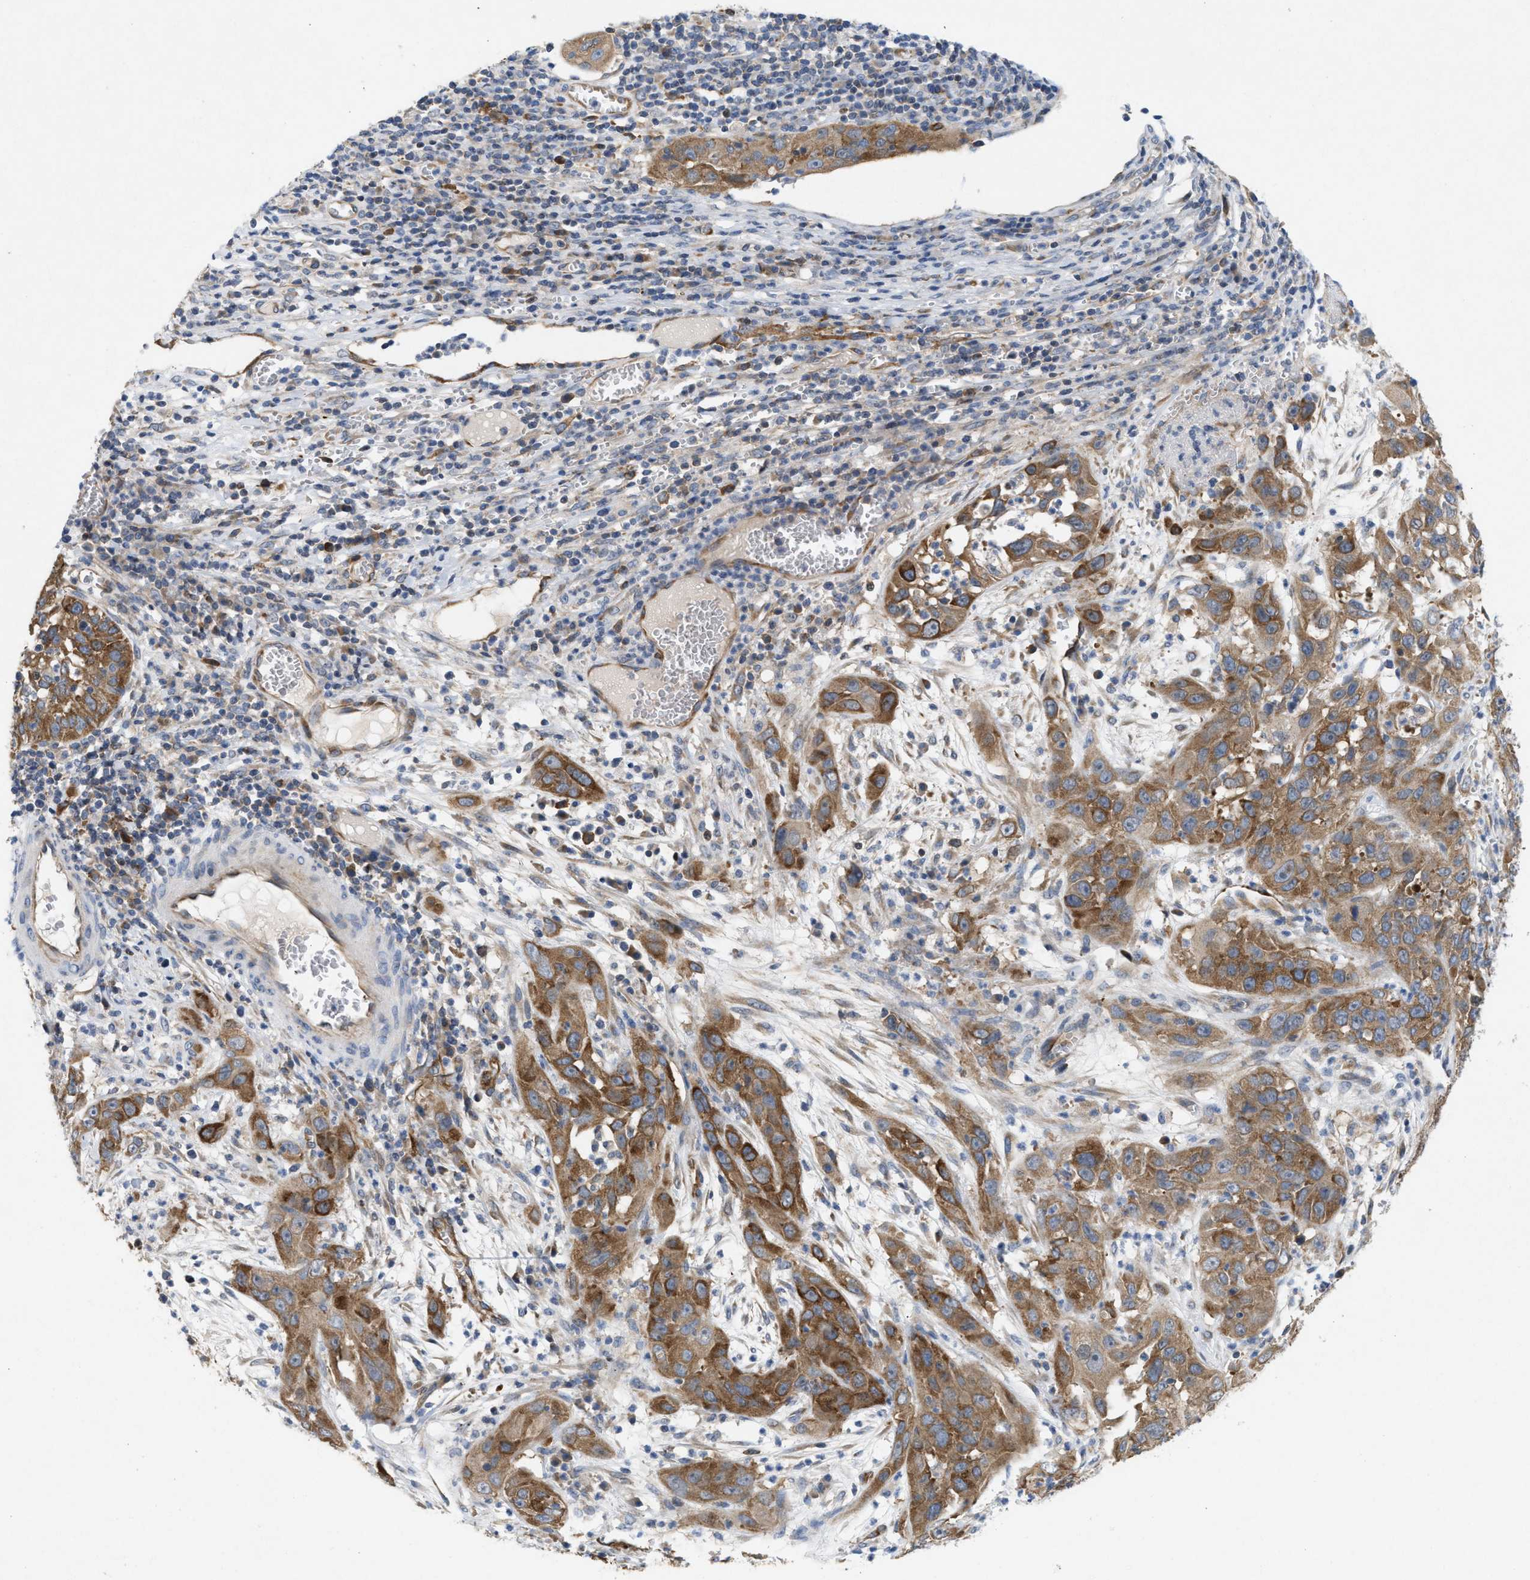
{"staining": {"intensity": "moderate", "quantity": ">75%", "location": "cytoplasmic/membranous"}, "tissue": "cervical cancer", "cell_type": "Tumor cells", "image_type": "cancer", "snomed": [{"axis": "morphology", "description": "Squamous cell carcinoma, NOS"}, {"axis": "topography", "description": "Cervix"}], "caption": "Squamous cell carcinoma (cervical) stained with a brown dye displays moderate cytoplasmic/membranous positive positivity in about >75% of tumor cells.", "gene": "UBAP2", "patient": {"sex": "female", "age": 32}}